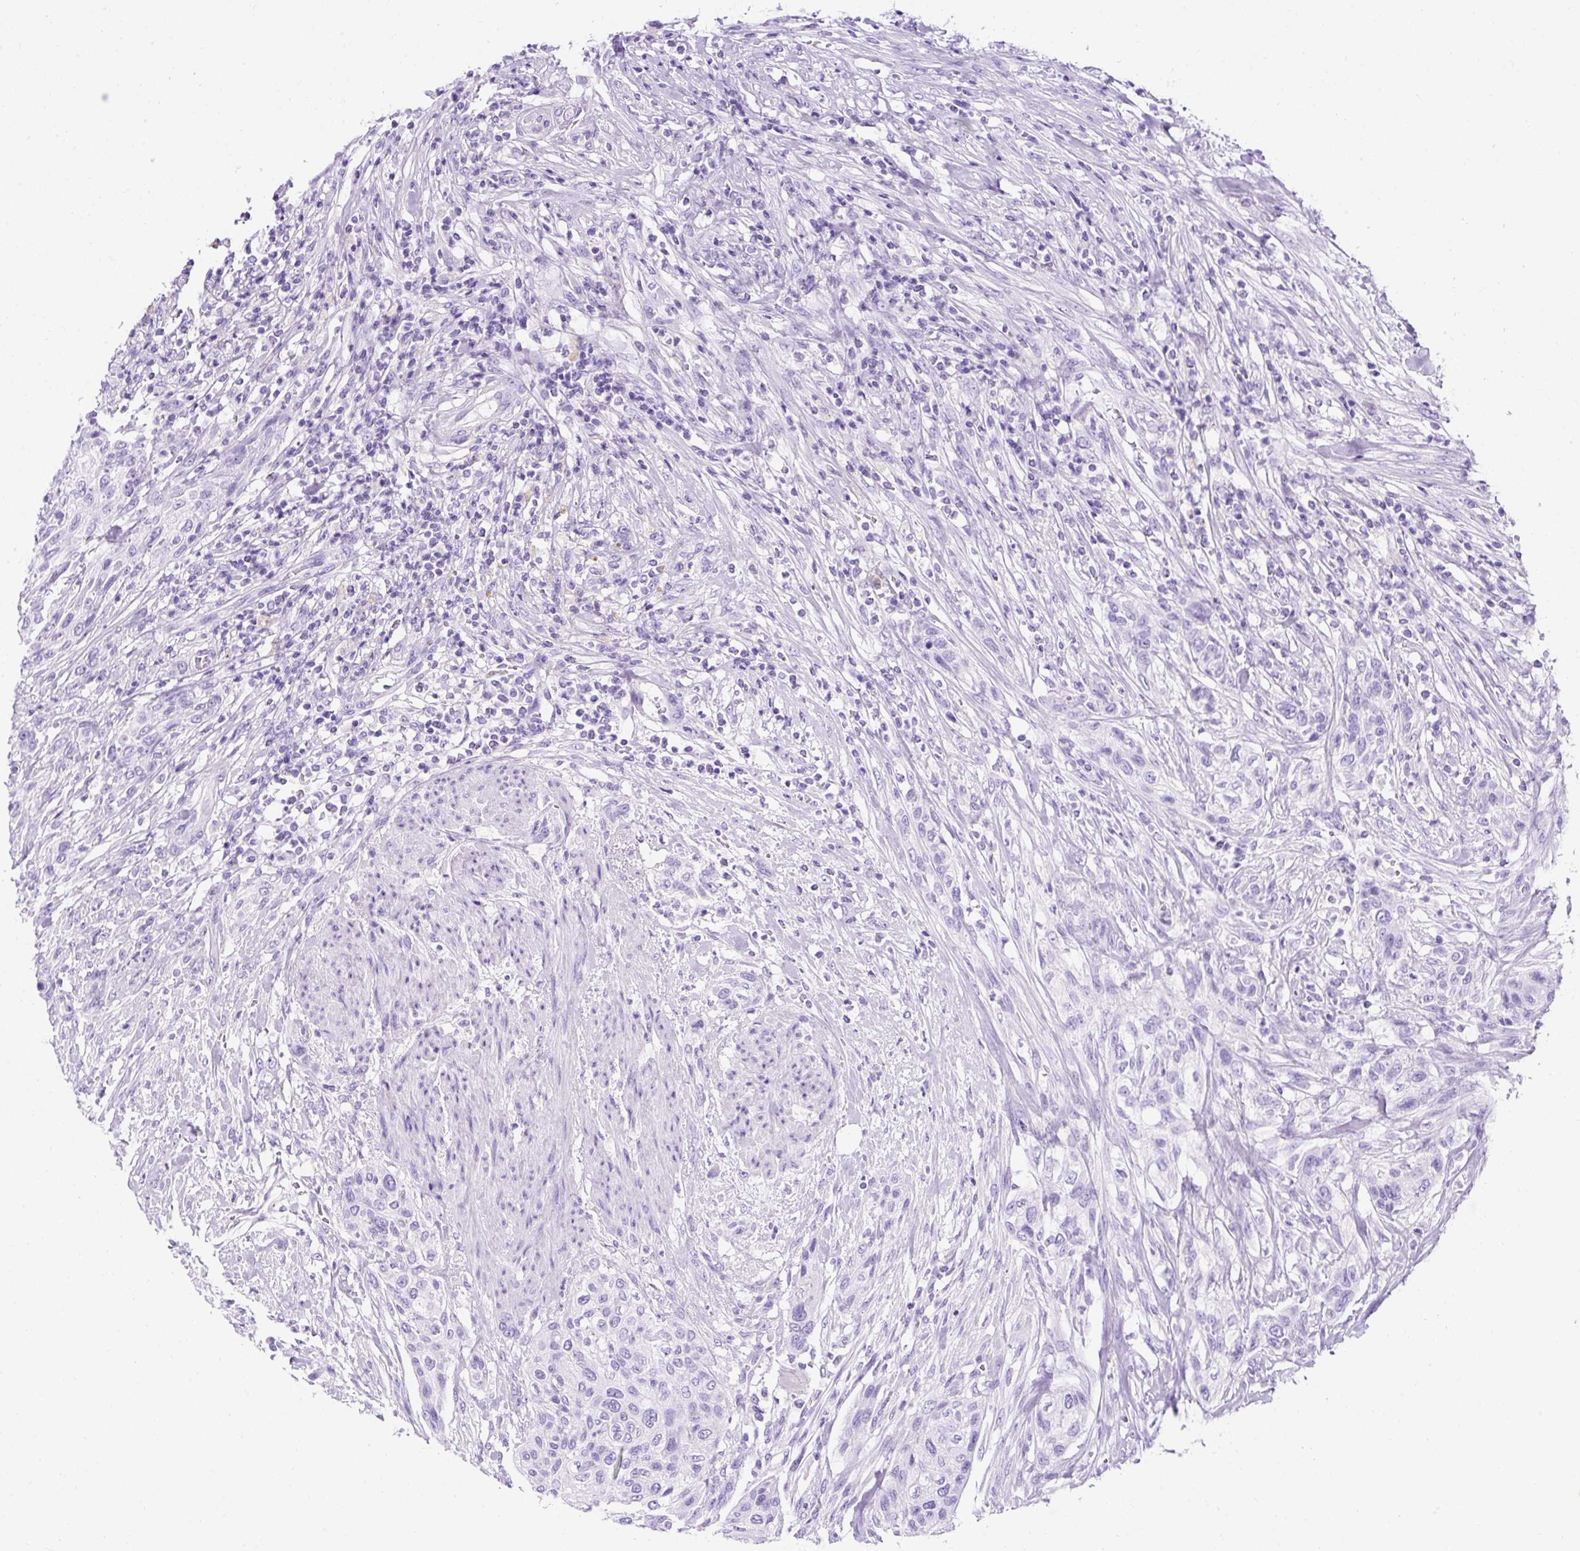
{"staining": {"intensity": "negative", "quantity": "none", "location": "none"}, "tissue": "urothelial cancer", "cell_type": "Tumor cells", "image_type": "cancer", "snomed": [{"axis": "morphology", "description": "Urothelial carcinoma, High grade"}, {"axis": "topography", "description": "Urinary bladder"}], "caption": "The IHC micrograph has no significant positivity in tumor cells of urothelial carcinoma (high-grade) tissue.", "gene": "KRT12", "patient": {"sex": "male", "age": 35}}